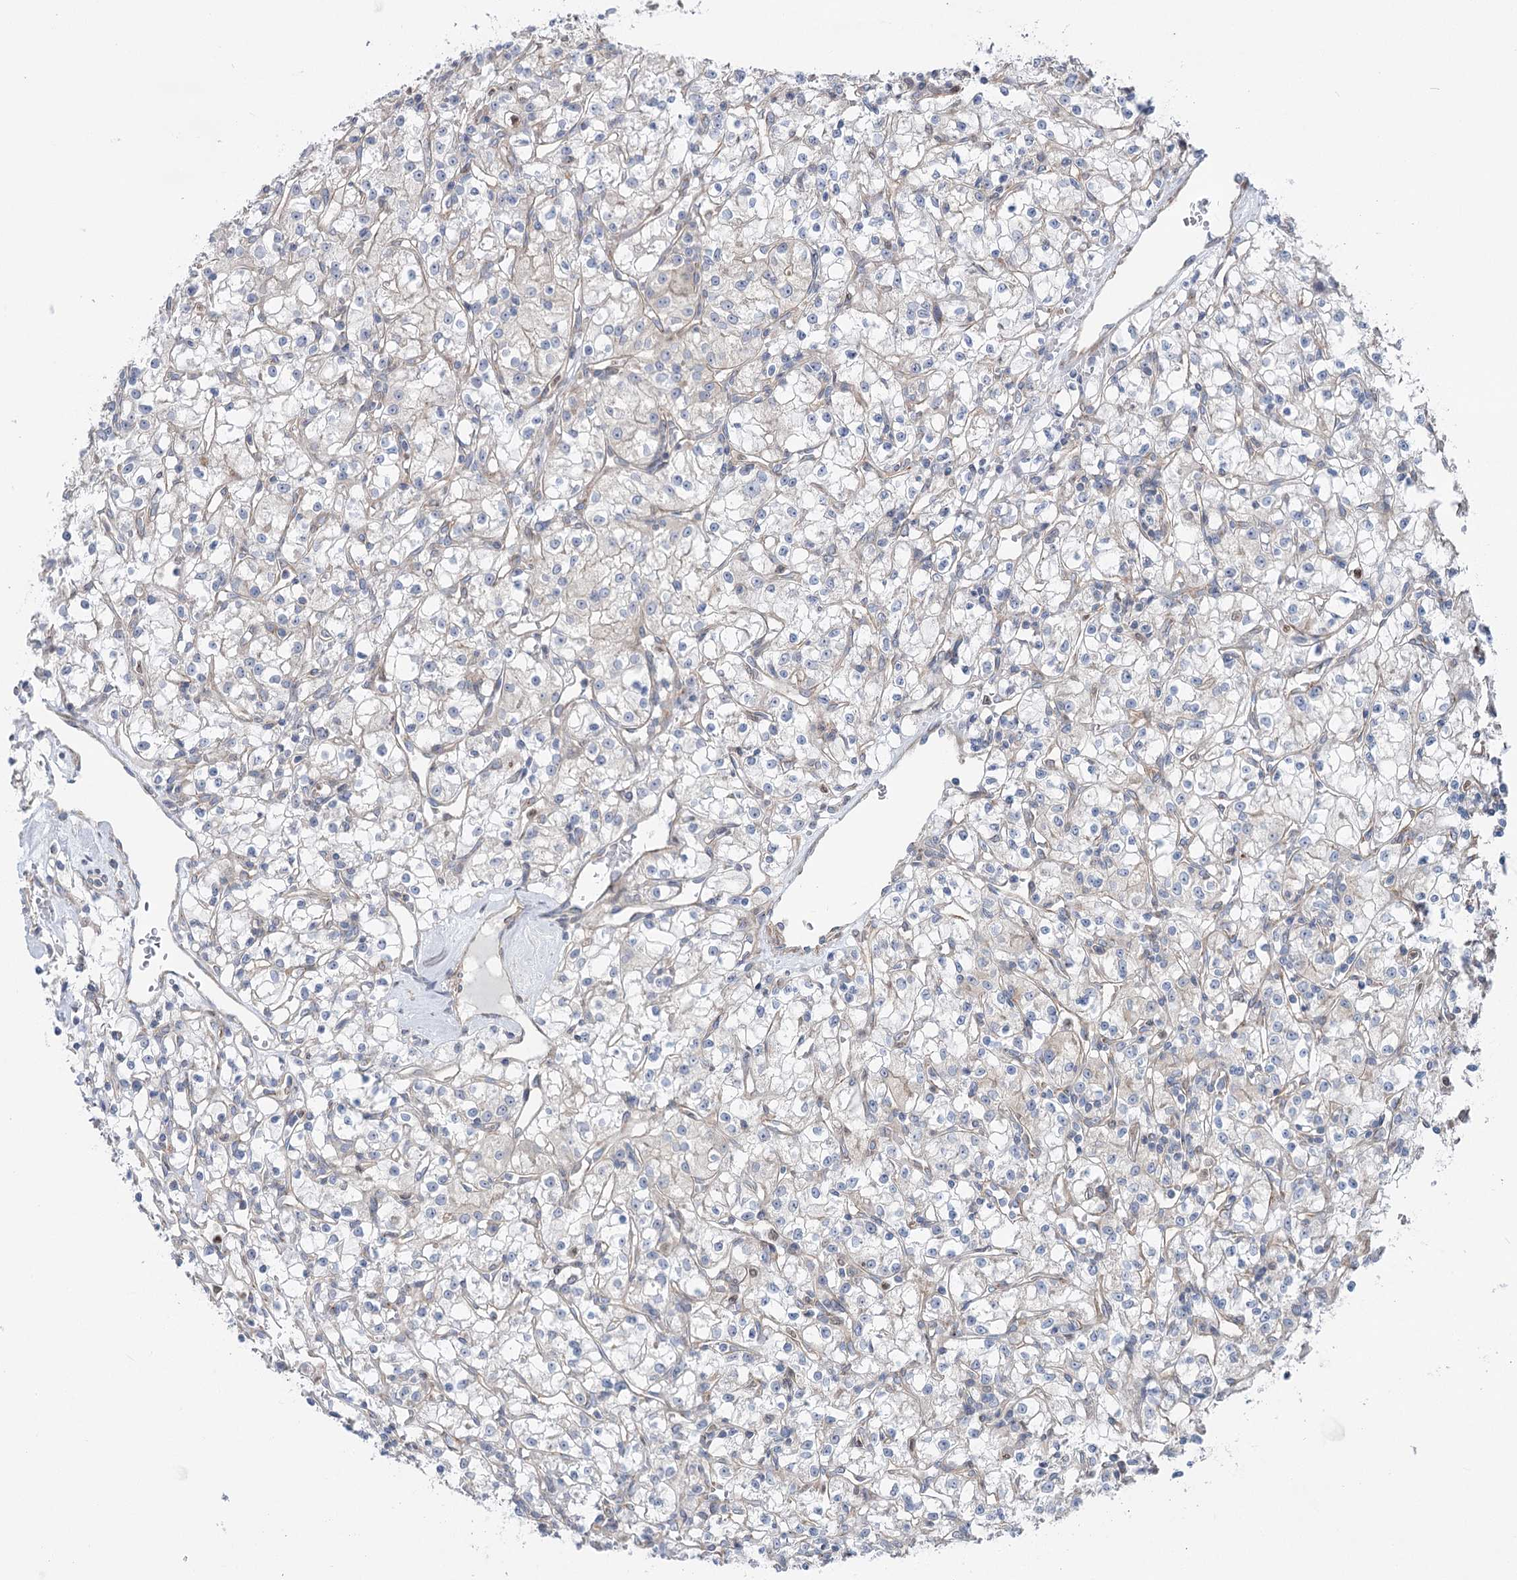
{"staining": {"intensity": "weak", "quantity": "<25%", "location": "cytoplasmic/membranous"}, "tissue": "renal cancer", "cell_type": "Tumor cells", "image_type": "cancer", "snomed": [{"axis": "morphology", "description": "Adenocarcinoma, NOS"}, {"axis": "topography", "description": "Kidney"}], "caption": "IHC photomicrograph of neoplastic tissue: renal cancer stained with DAB (3,3'-diaminobenzidine) reveals no significant protein positivity in tumor cells.", "gene": "SCN11A", "patient": {"sex": "female", "age": 59}}